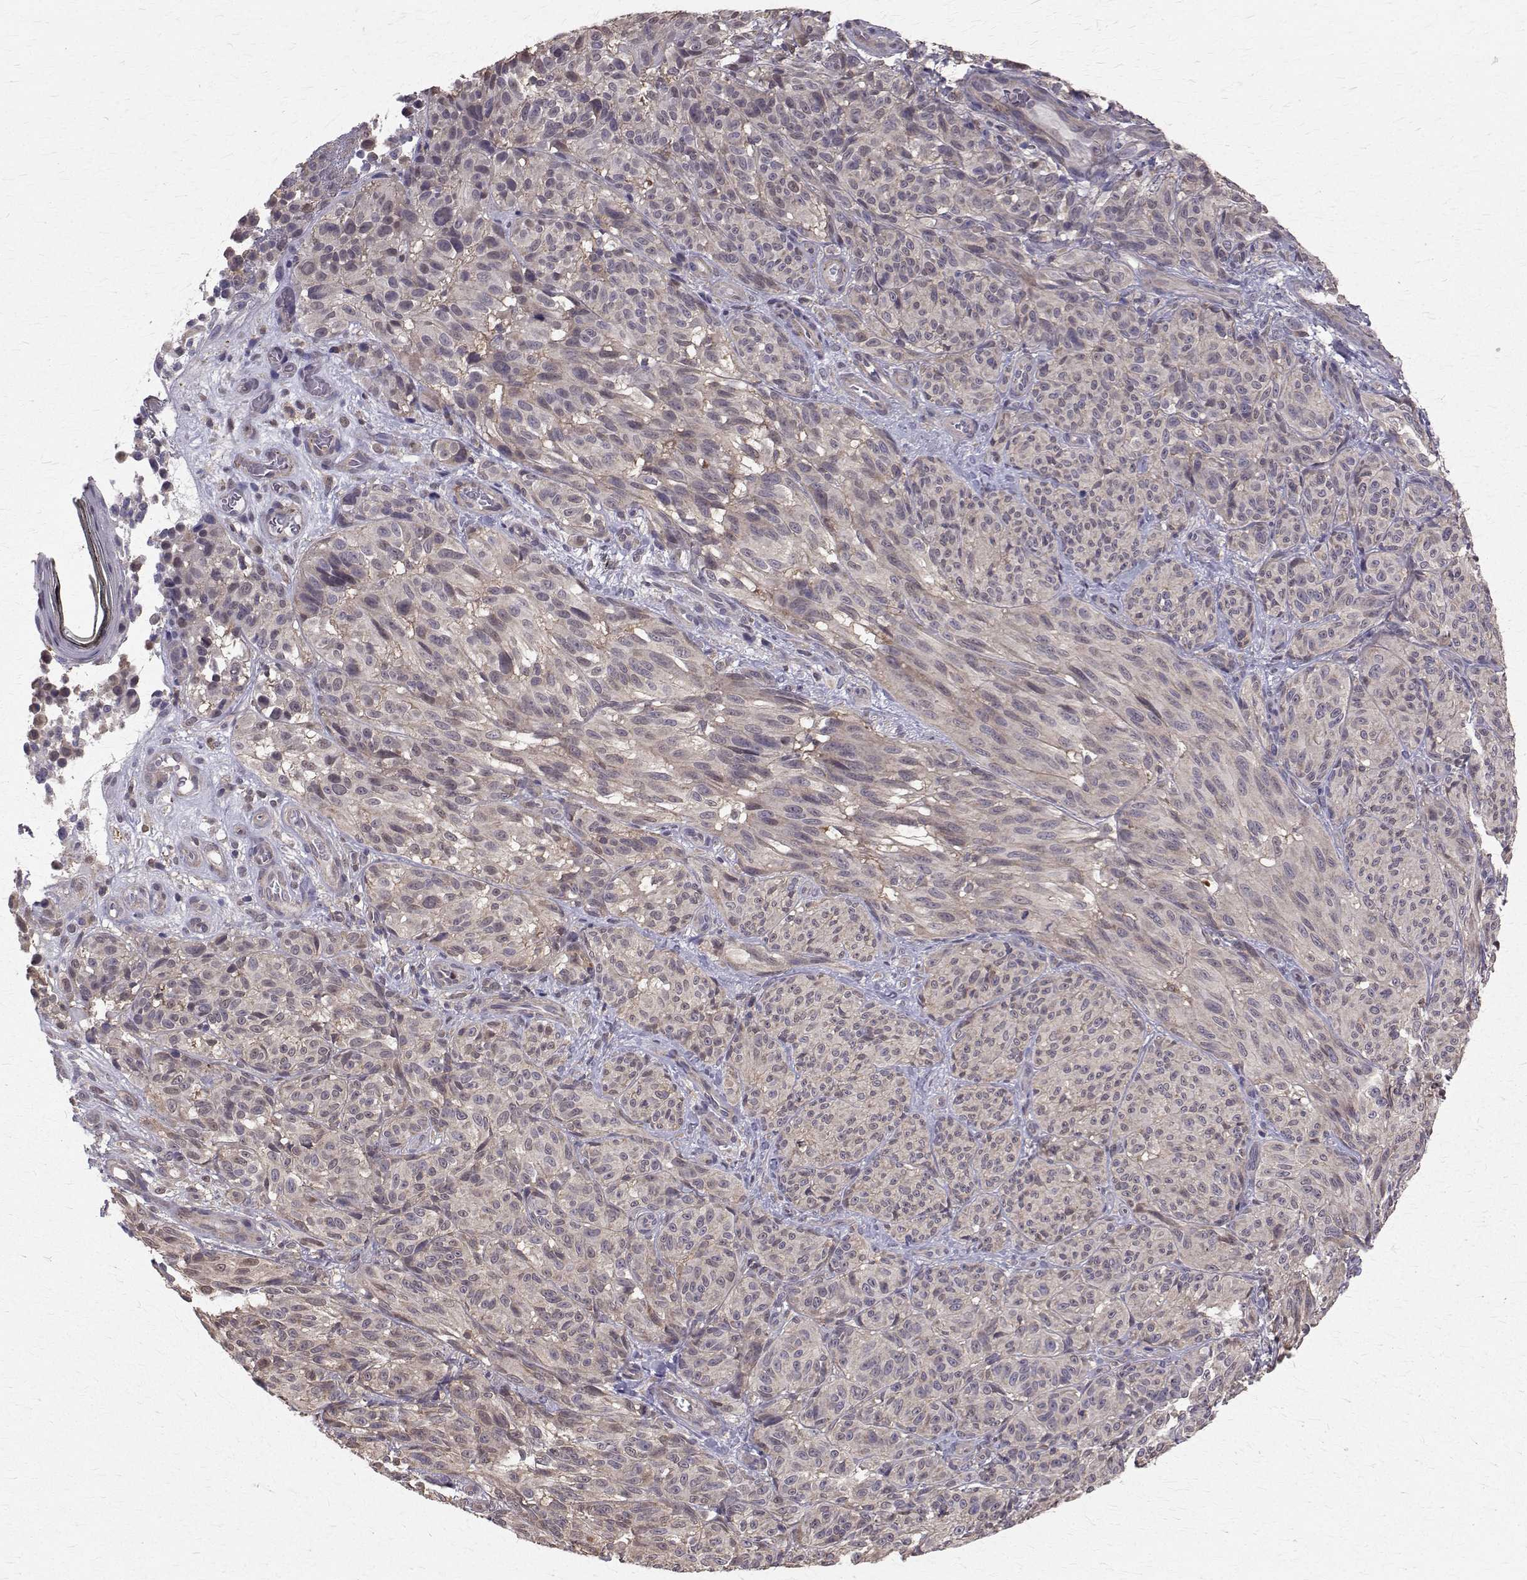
{"staining": {"intensity": "negative", "quantity": "none", "location": "none"}, "tissue": "melanoma", "cell_type": "Tumor cells", "image_type": "cancer", "snomed": [{"axis": "morphology", "description": "Malignant melanoma, NOS"}, {"axis": "topography", "description": "Skin"}], "caption": "Protein analysis of melanoma demonstrates no significant expression in tumor cells. (DAB IHC with hematoxylin counter stain).", "gene": "CCDC89", "patient": {"sex": "female", "age": 85}}